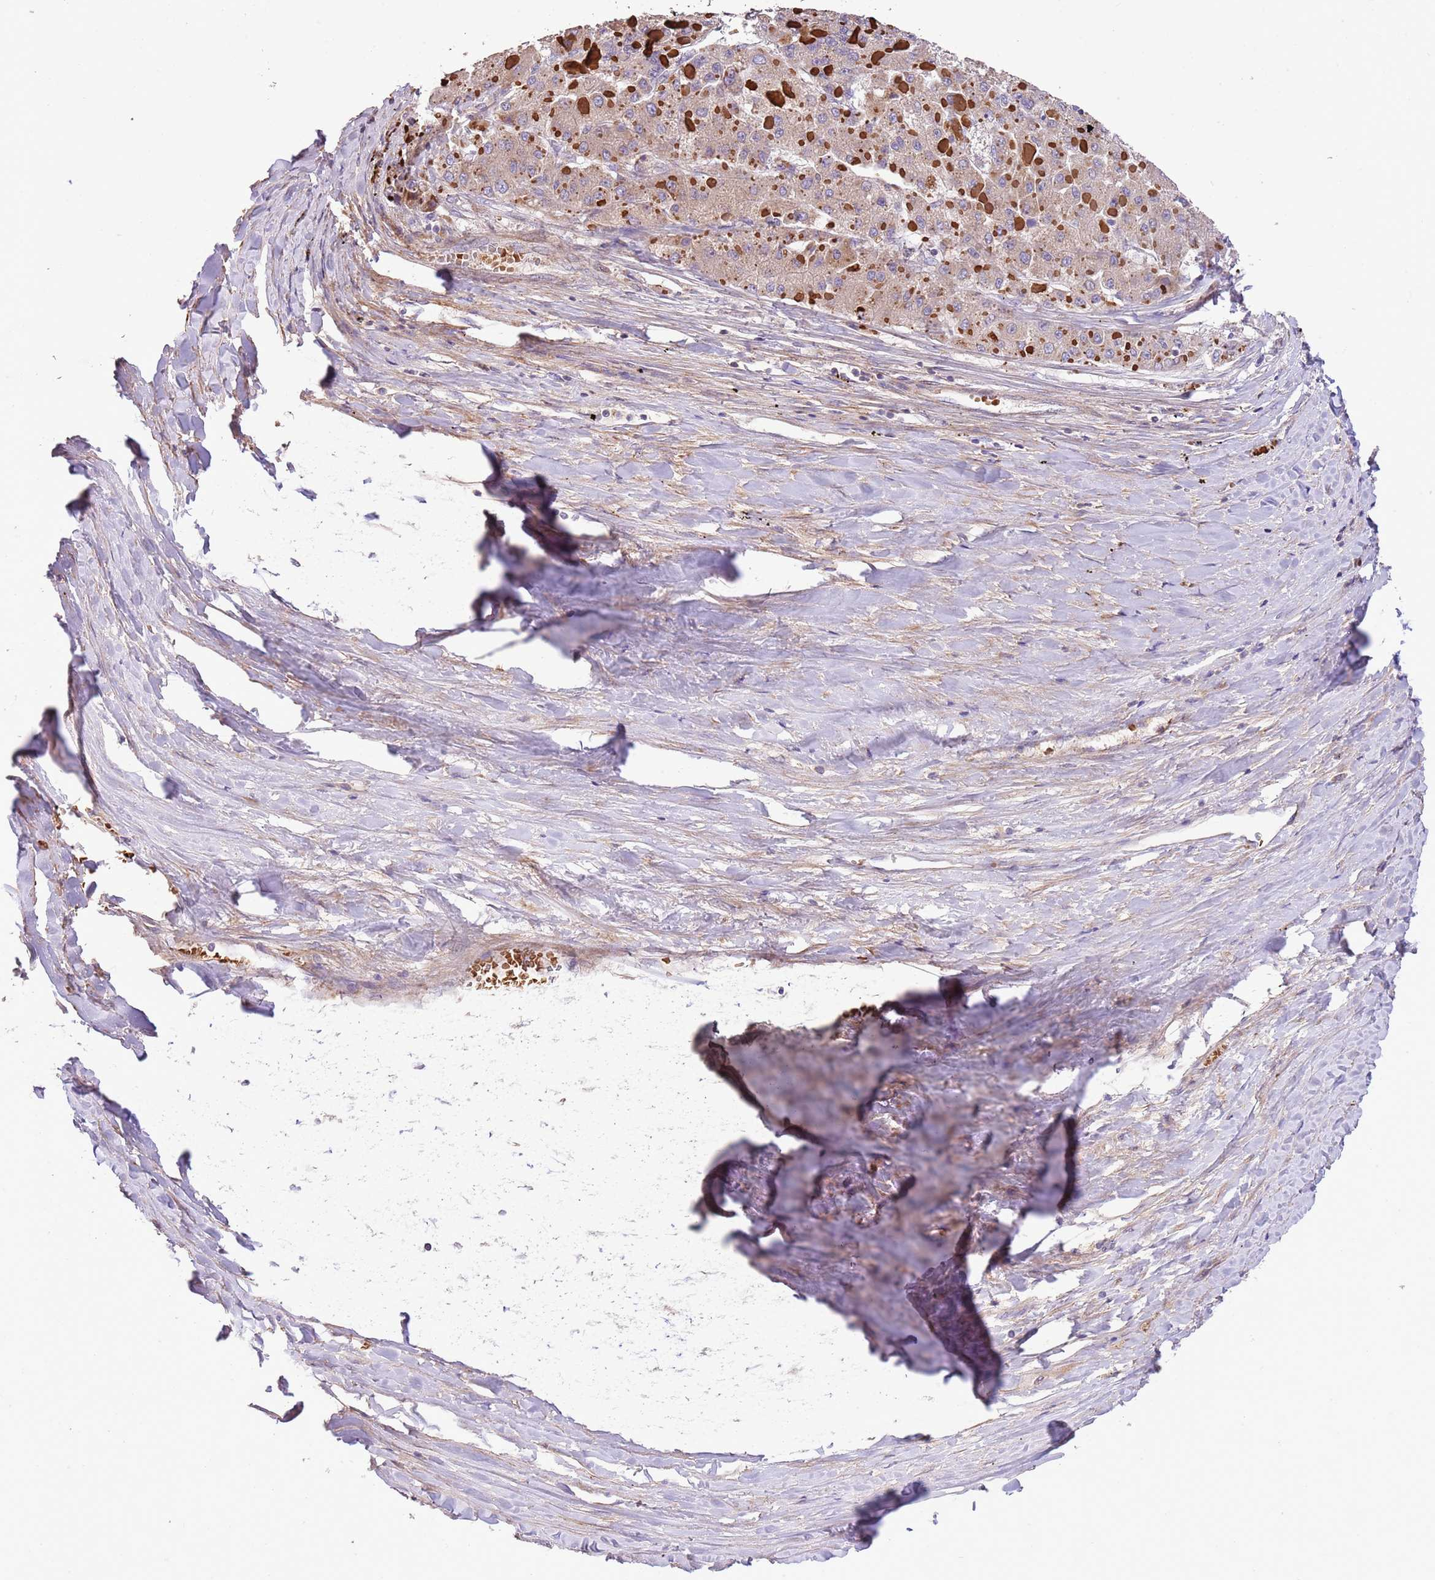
{"staining": {"intensity": "weak", "quantity": ">75%", "location": "cytoplasmic/membranous"}, "tissue": "liver cancer", "cell_type": "Tumor cells", "image_type": "cancer", "snomed": [{"axis": "morphology", "description": "Carcinoma, Hepatocellular, NOS"}, {"axis": "topography", "description": "Liver"}], "caption": "Protein staining of liver cancer tissue demonstrates weak cytoplasmic/membranous expression in about >75% of tumor cells.", "gene": "PIGA", "patient": {"sex": "female", "age": 73}}